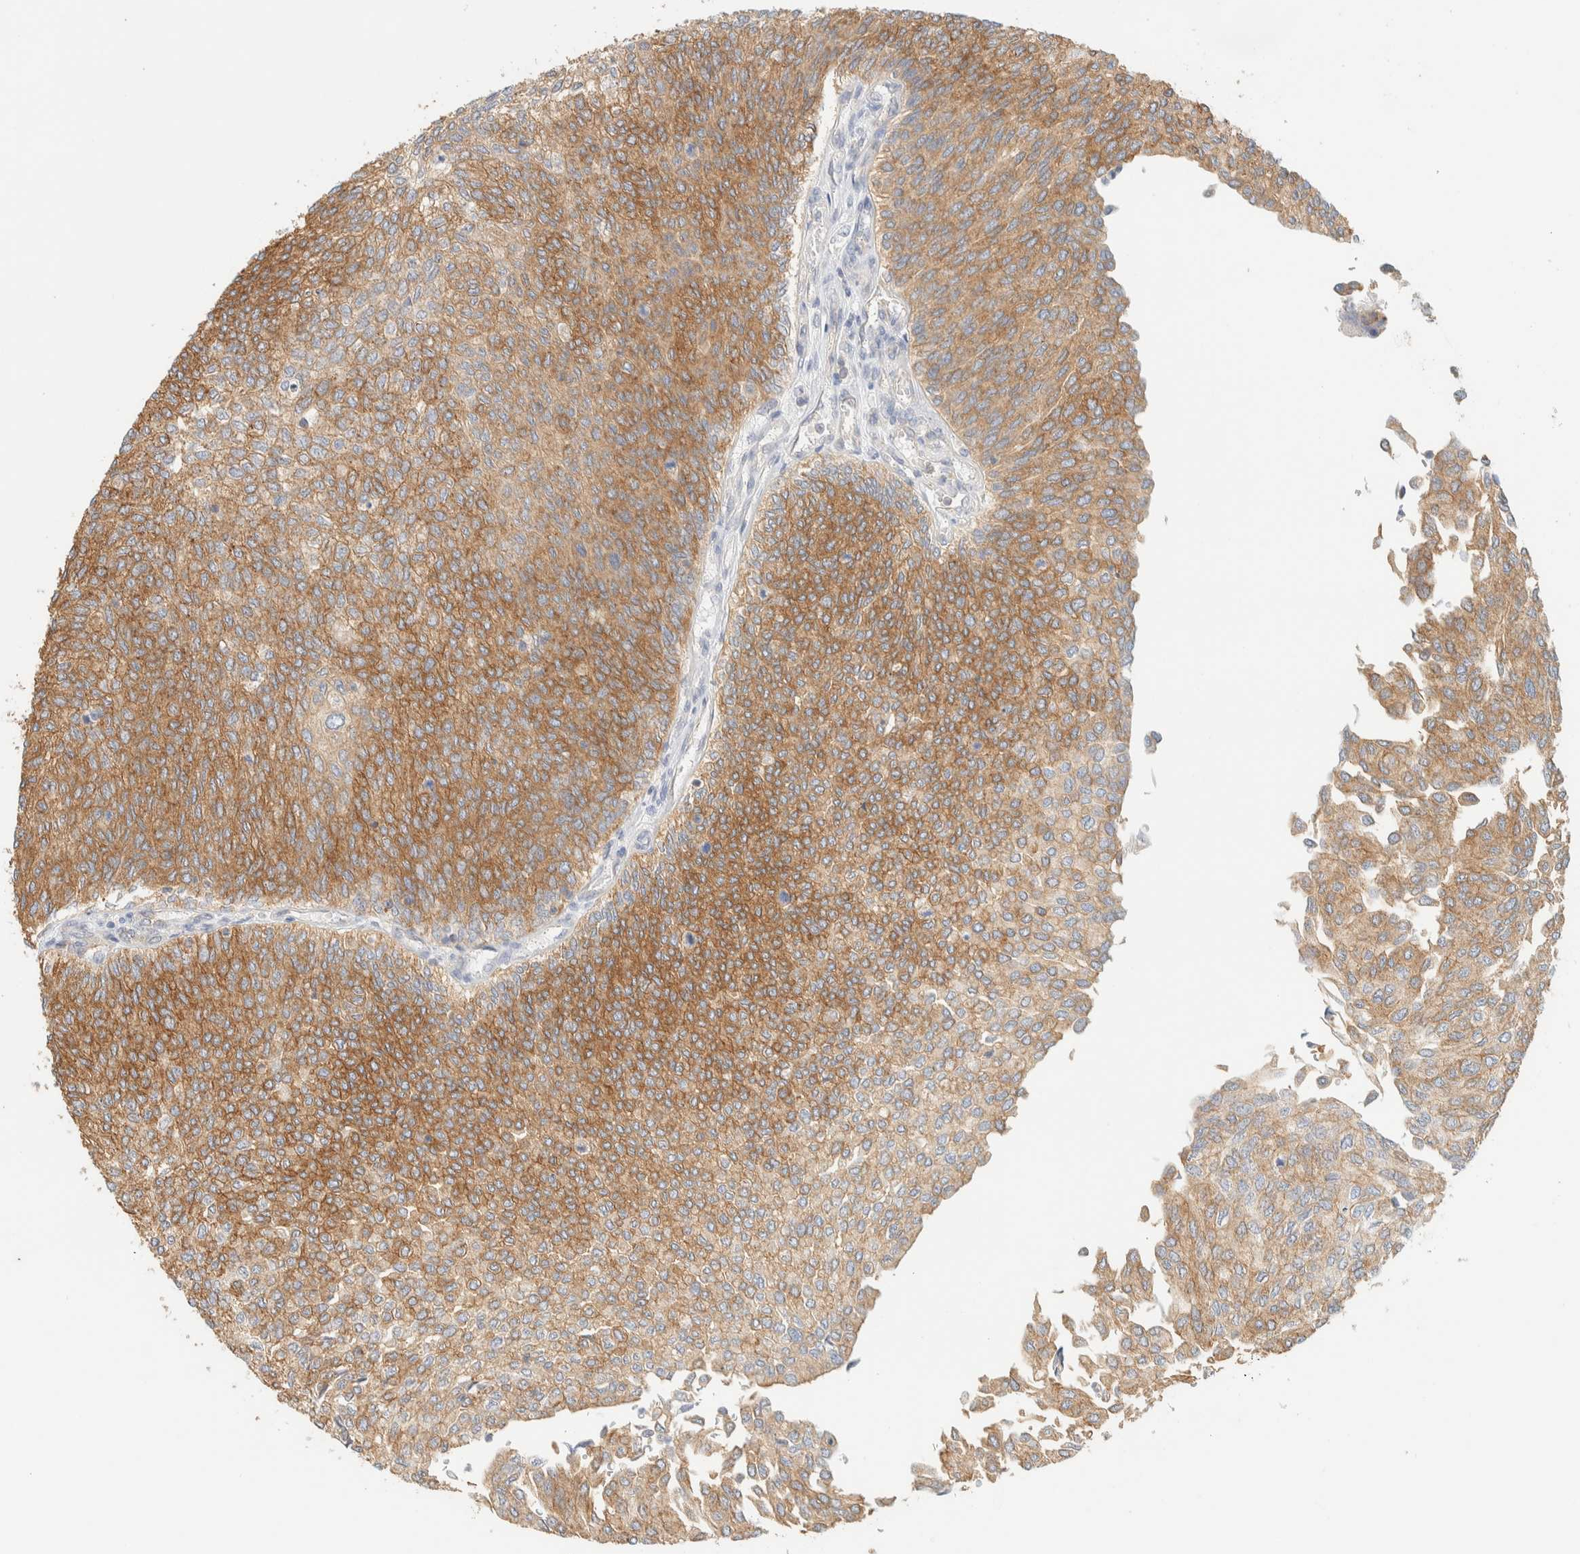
{"staining": {"intensity": "moderate", "quantity": ">75%", "location": "cytoplasmic/membranous"}, "tissue": "urothelial cancer", "cell_type": "Tumor cells", "image_type": "cancer", "snomed": [{"axis": "morphology", "description": "Urothelial carcinoma, Low grade"}, {"axis": "topography", "description": "Urinary bladder"}], "caption": "A histopathology image showing moderate cytoplasmic/membranous staining in approximately >75% of tumor cells in low-grade urothelial carcinoma, as visualized by brown immunohistochemical staining.", "gene": "TBC1D8B", "patient": {"sex": "female", "age": 79}}